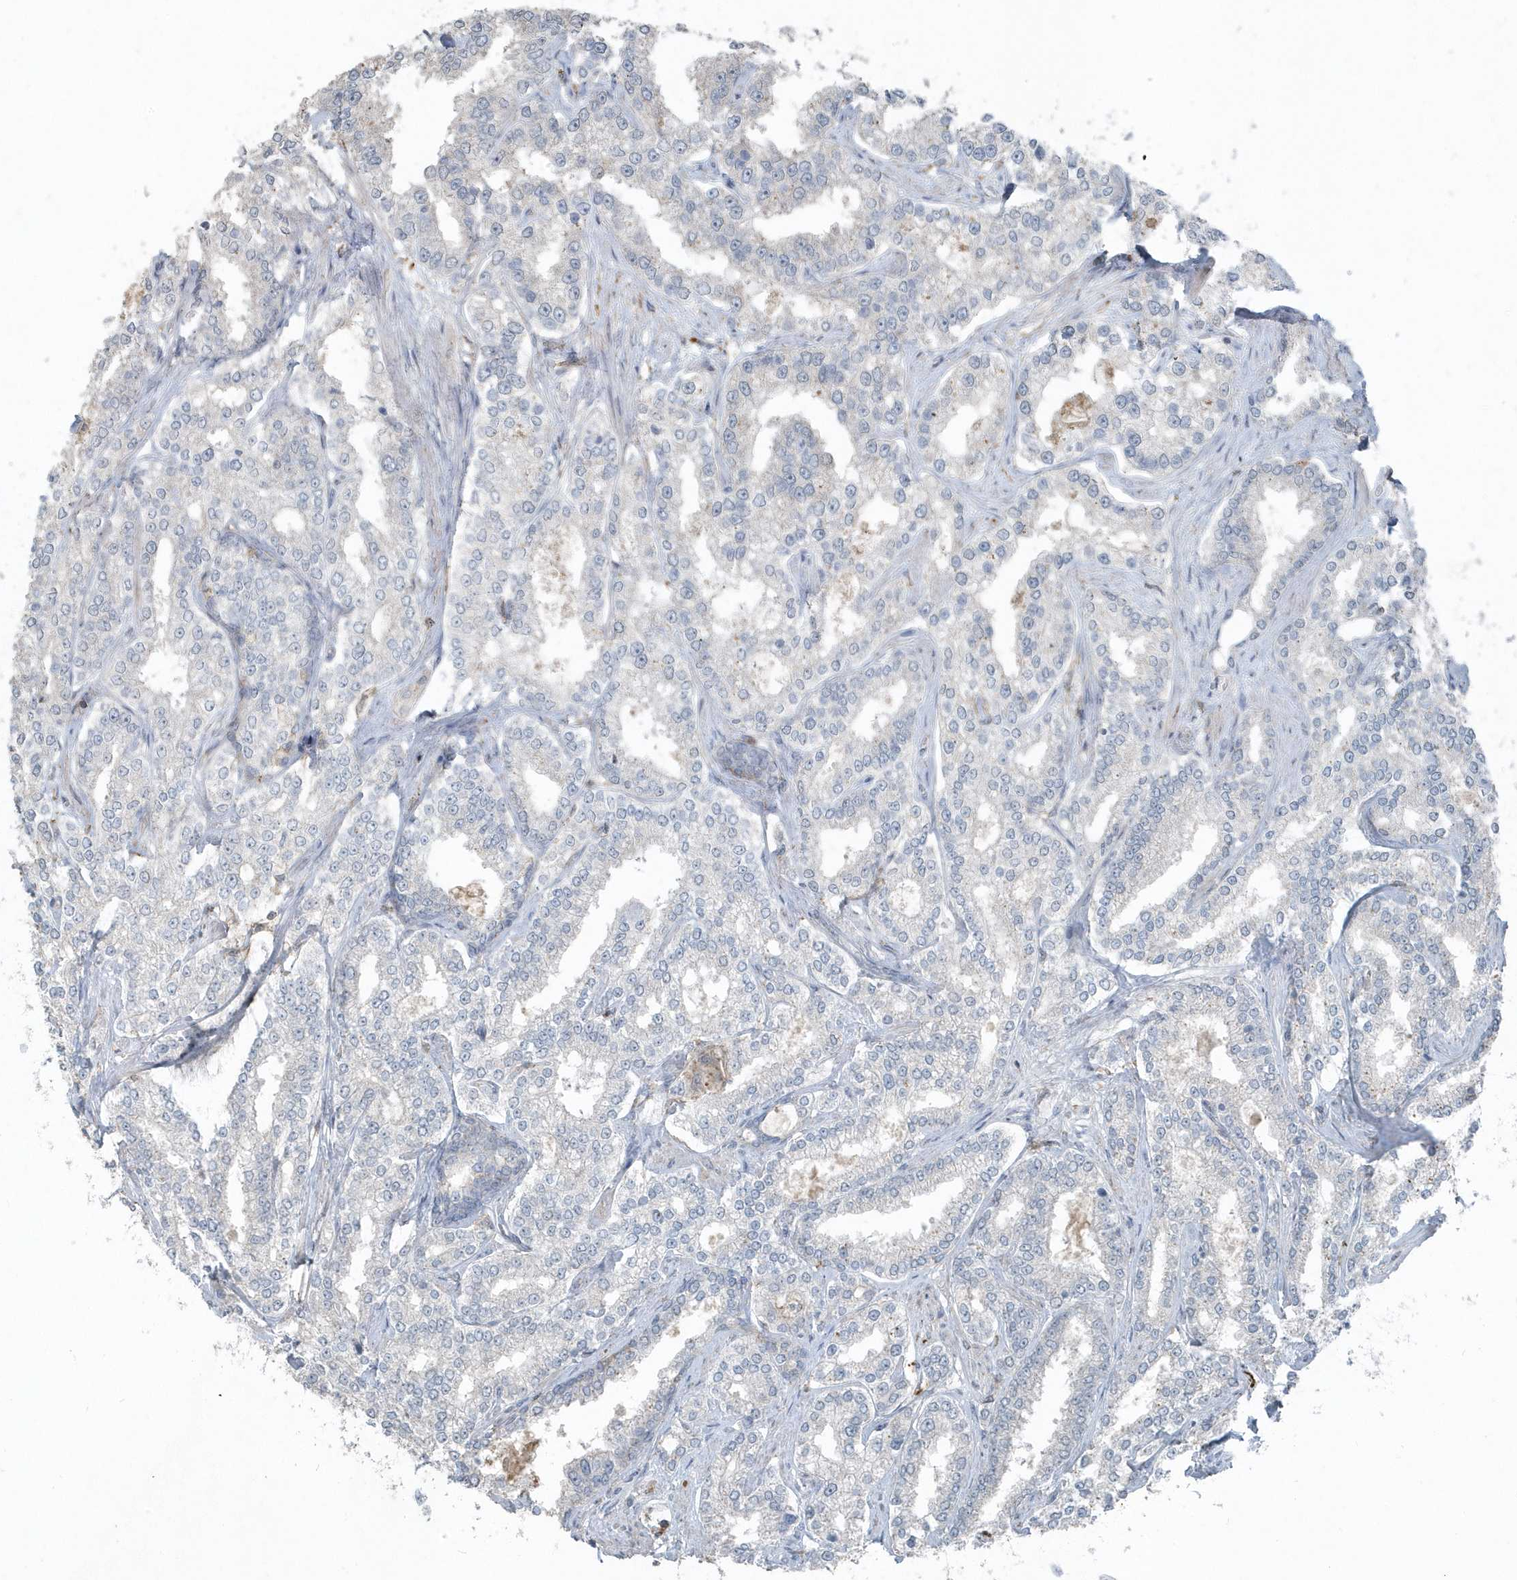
{"staining": {"intensity": "negative", "quantity": "none", "location": "none"}, "tissue": "prostate cancer", "cell_type": "Tumor cells", "image_type": "cancer", "snomed": [{"axis": "morphology", "description": "Normal tissue, NOS"}, {"axis": "morphology", "description": "Adenocarcinoma, High grade"}, {"axis": "topography", "description": "Prostate"}], "caption": "Immunohistochemical staining of human prostate adenocarcinoma (high-grade) reveals no significant staining in tumor cells.", "gene": "ACTC1", "patient": {"sex": "male", "age": 83}}